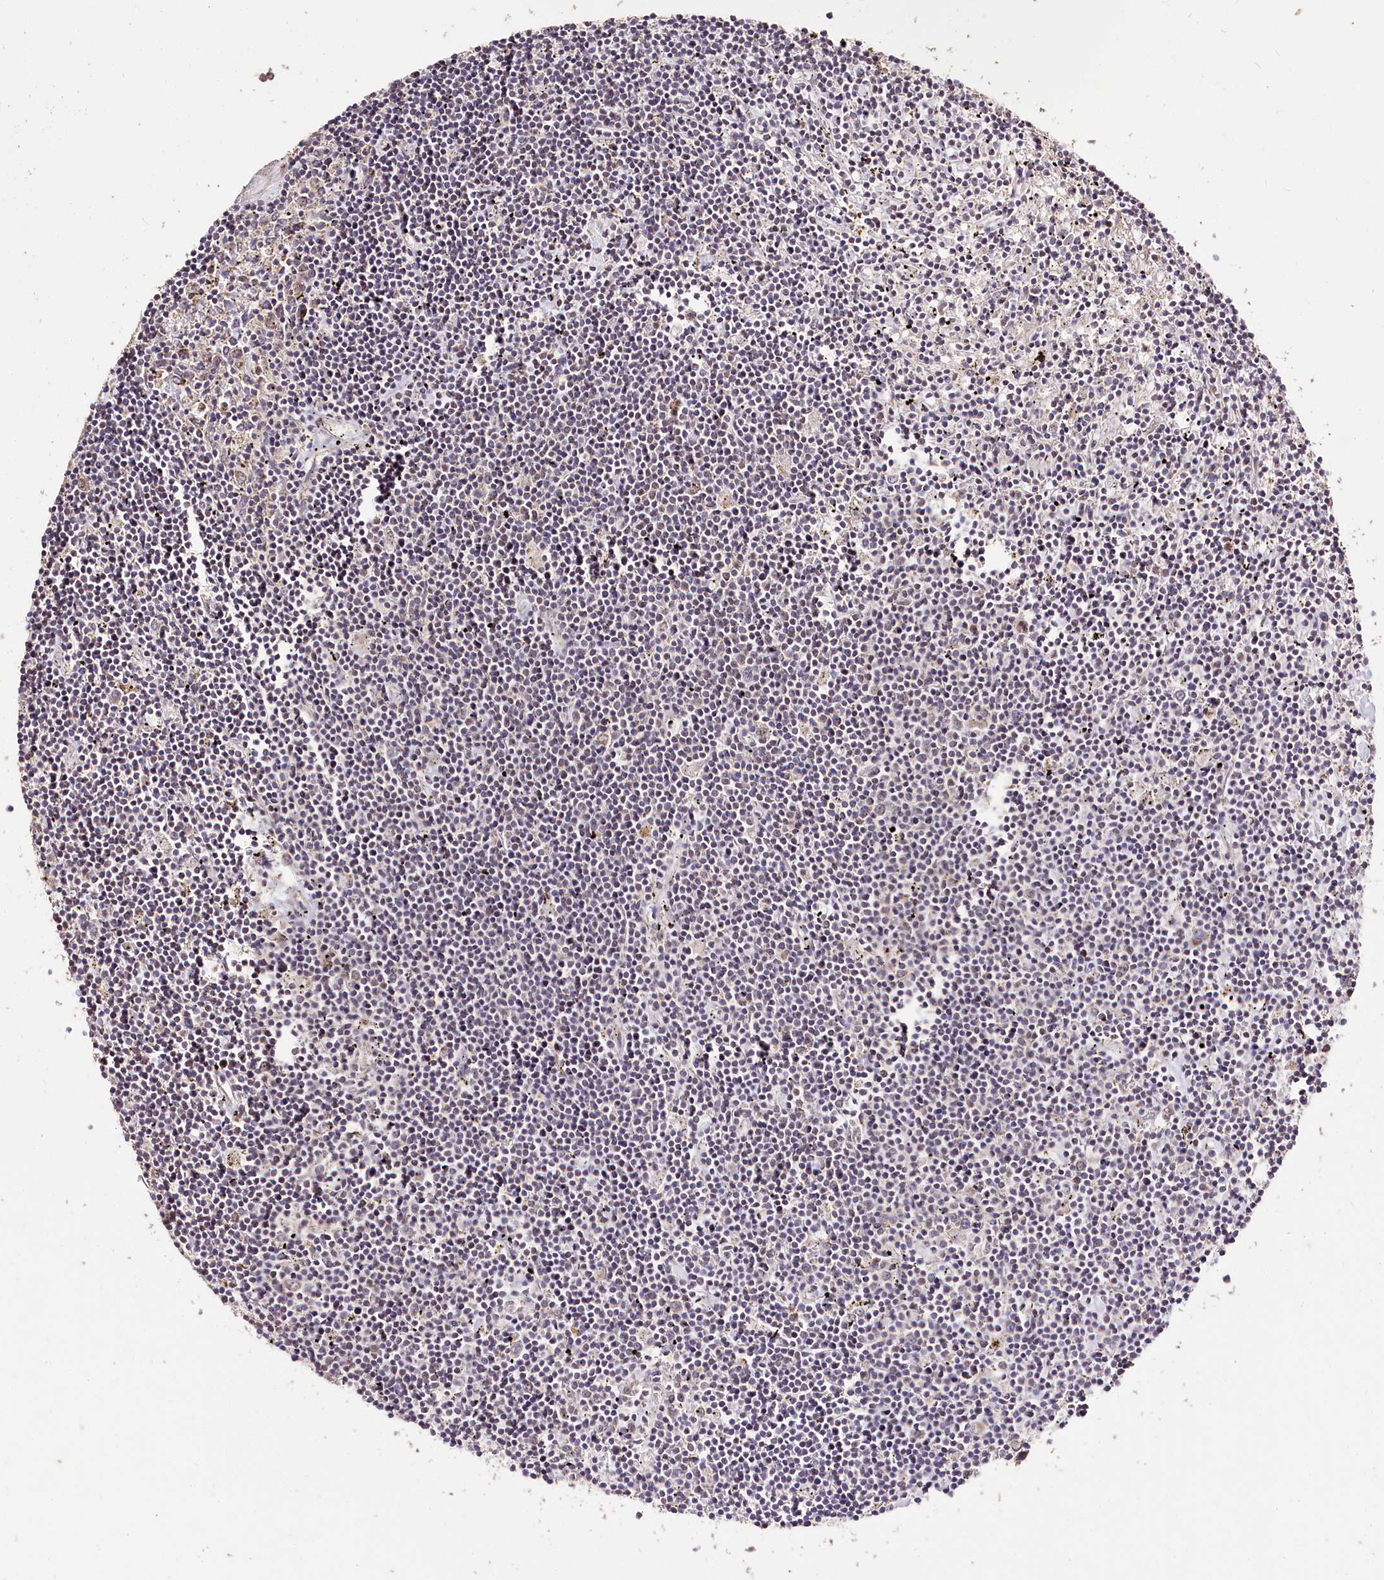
{"staining": {"intensity": "negative", "quantity": "none", "location": "none"}, "tissue": "lymphoma", "cell_type": "Tumor cells", "image_type": "cancer", "snomed": [{"axis": "morphology", "description": "Malignant lymphoma, non-Hodgkin's type, Low grade"}, {"axis": "topography", "description": "Spleen"}], "caption": "Tumor cells are negative for protein expression in human malignant lymphoma, non-Hodgkin's type (low-grade).", "gene": "CARD19", "patient": {"sex": "male", "age": 76}}